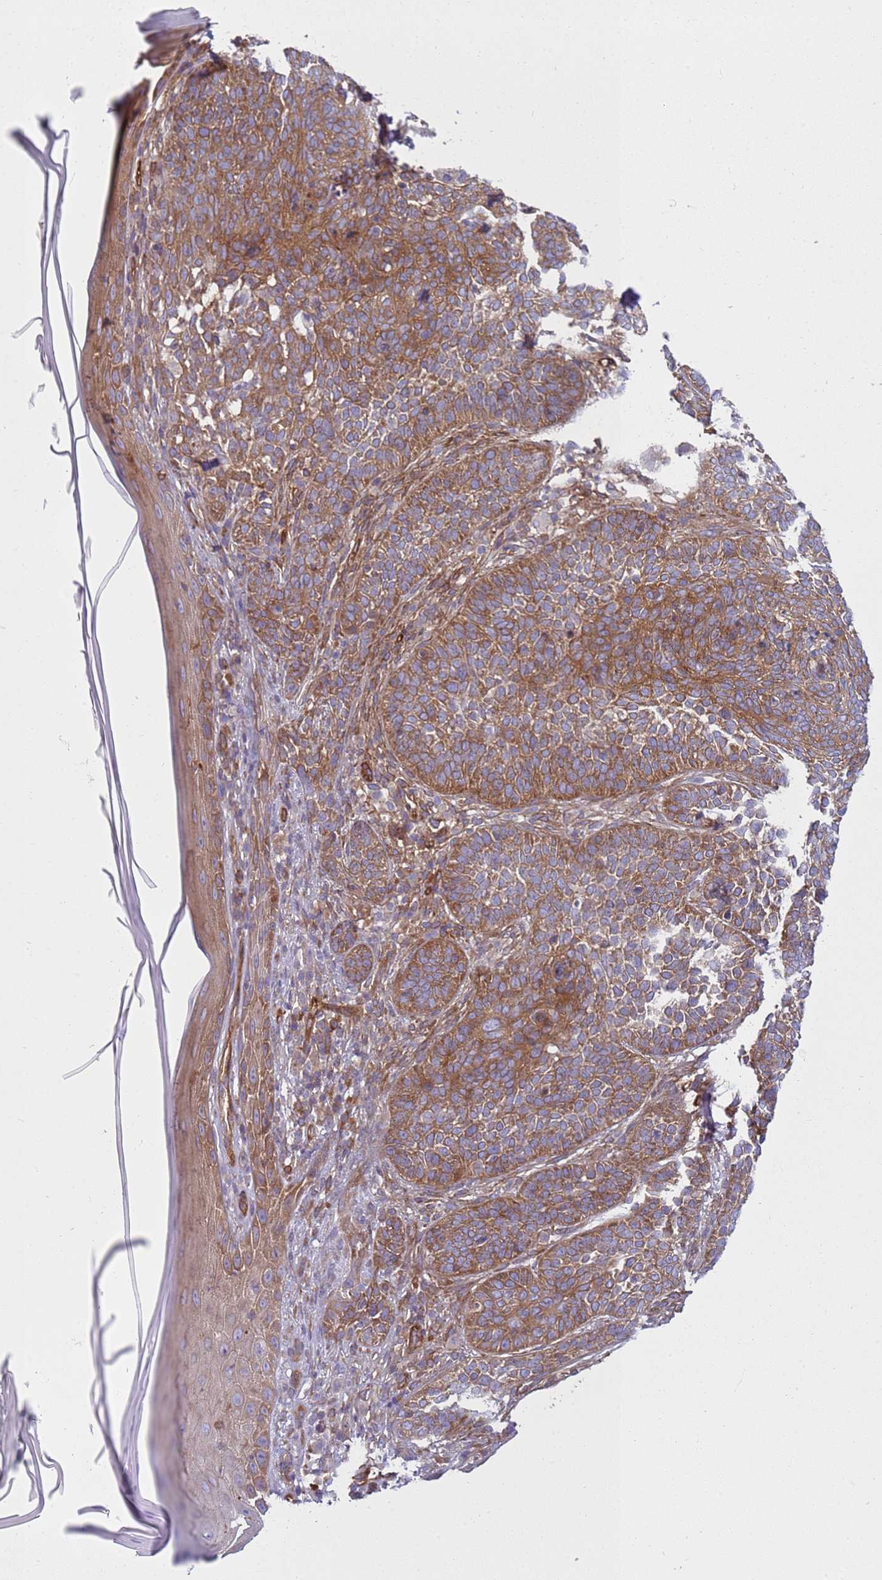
{"staining": {"intensity": "moderate", "quantity": ">75%", "location": "cytoplasmic/membranous"}, "tissue": "skin cancer", "cell_type": "Tumor cells", "image_type": "cancer", "snomed": [{"axis": "morphology", "description": "Basal cell carcinoma"}, {"axis": "topography", "description": "Skin"}], "caption": "This image reveals immunohistochemistry staining of skin basal cell carcinoma, with medium moderate cytoplasmic/membranous positivity in about >75% of tumor cells.", "gene": "SNX21", "patient": {"sex": "male", "age": 85}}